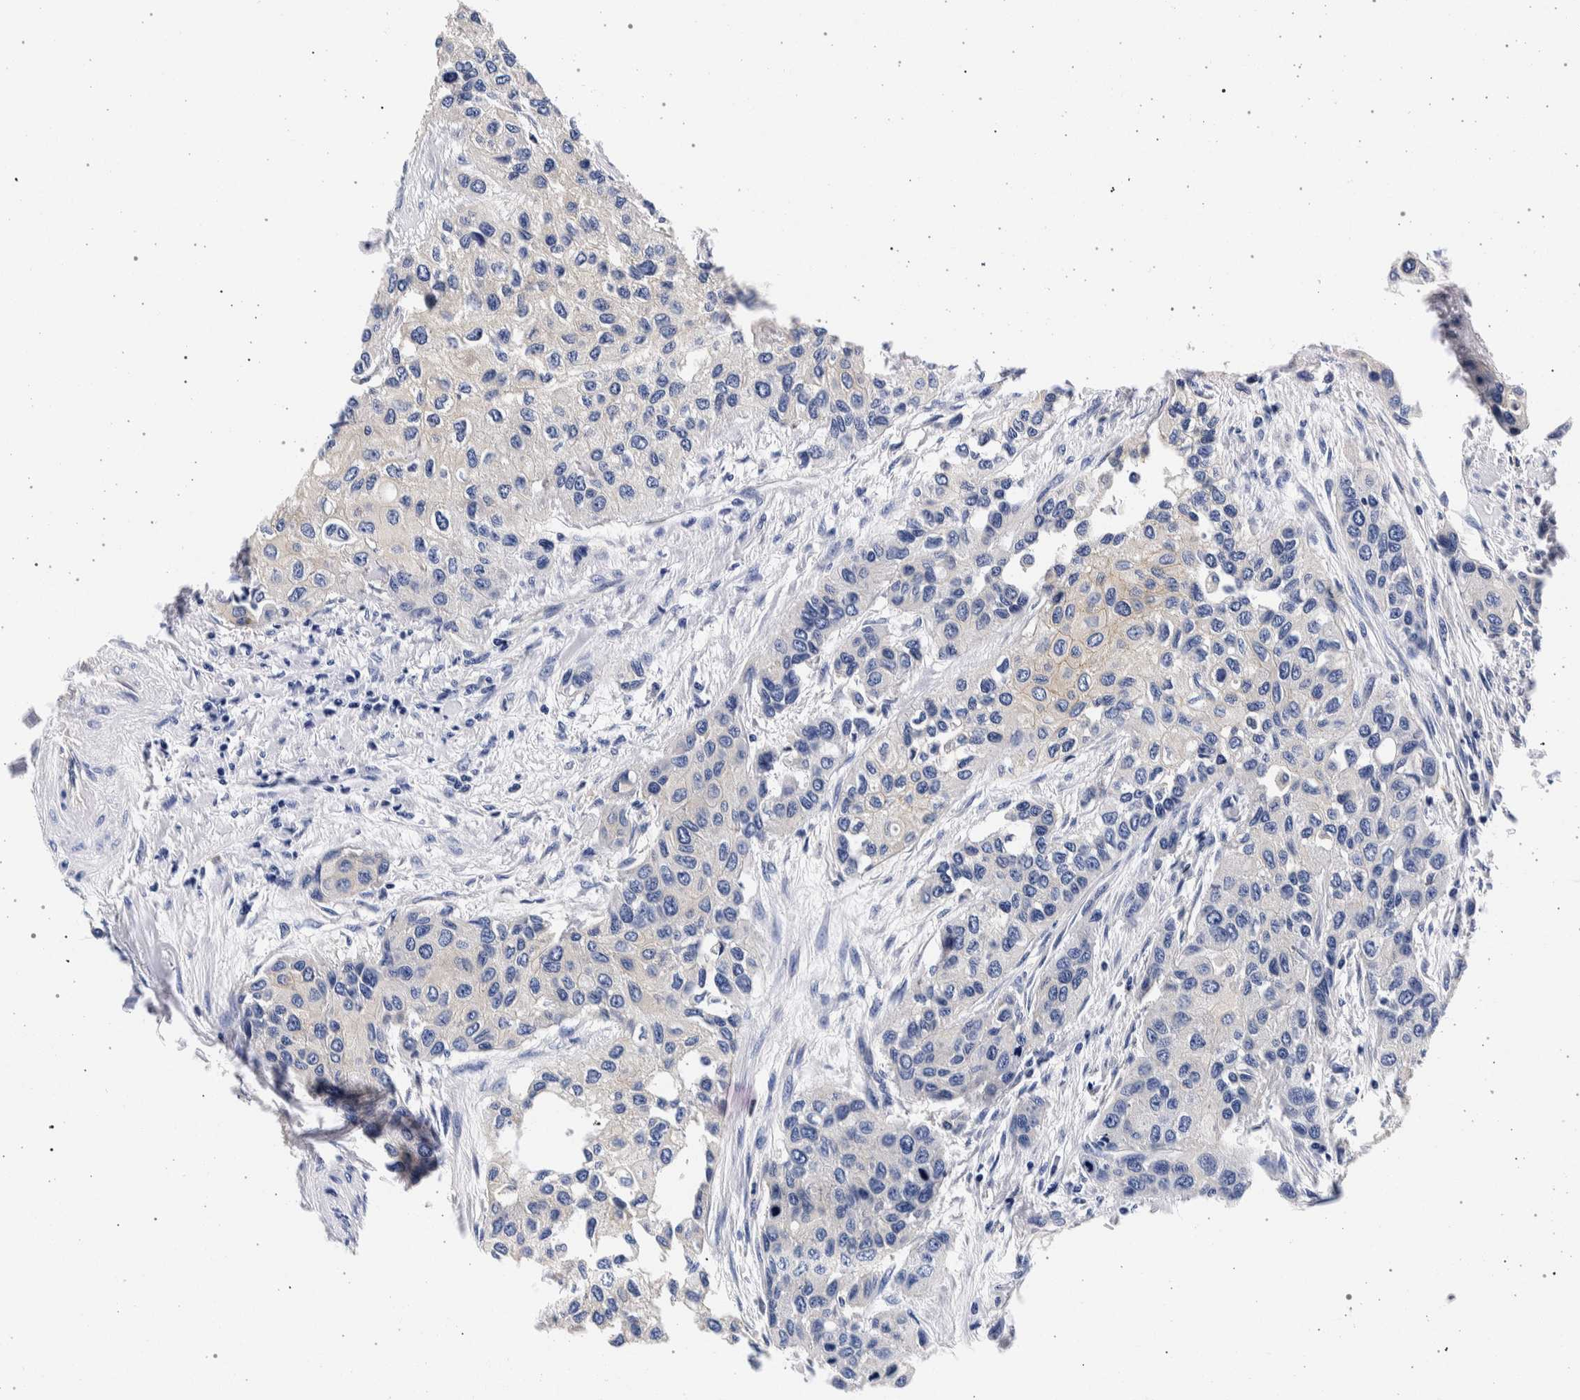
{"staining": {"intensity": "negative", "quantity": "none", "location": "none"}, "tissue": "urothelial cancer", "cell_type": "Tumor cells", "image_type": "cancer", "snomed": [{"axis": "morphology", "description": "Urothelial carcinoma, High grade"}, {"axis": "topography", "description": "Urinary bladder"}], "caption": "This is an IHC micrograph of human urothelial cancer. There is no staining in tumor cells.", "gene": "NIBAN2", "patient": {"sex": "female", "age": 56}}